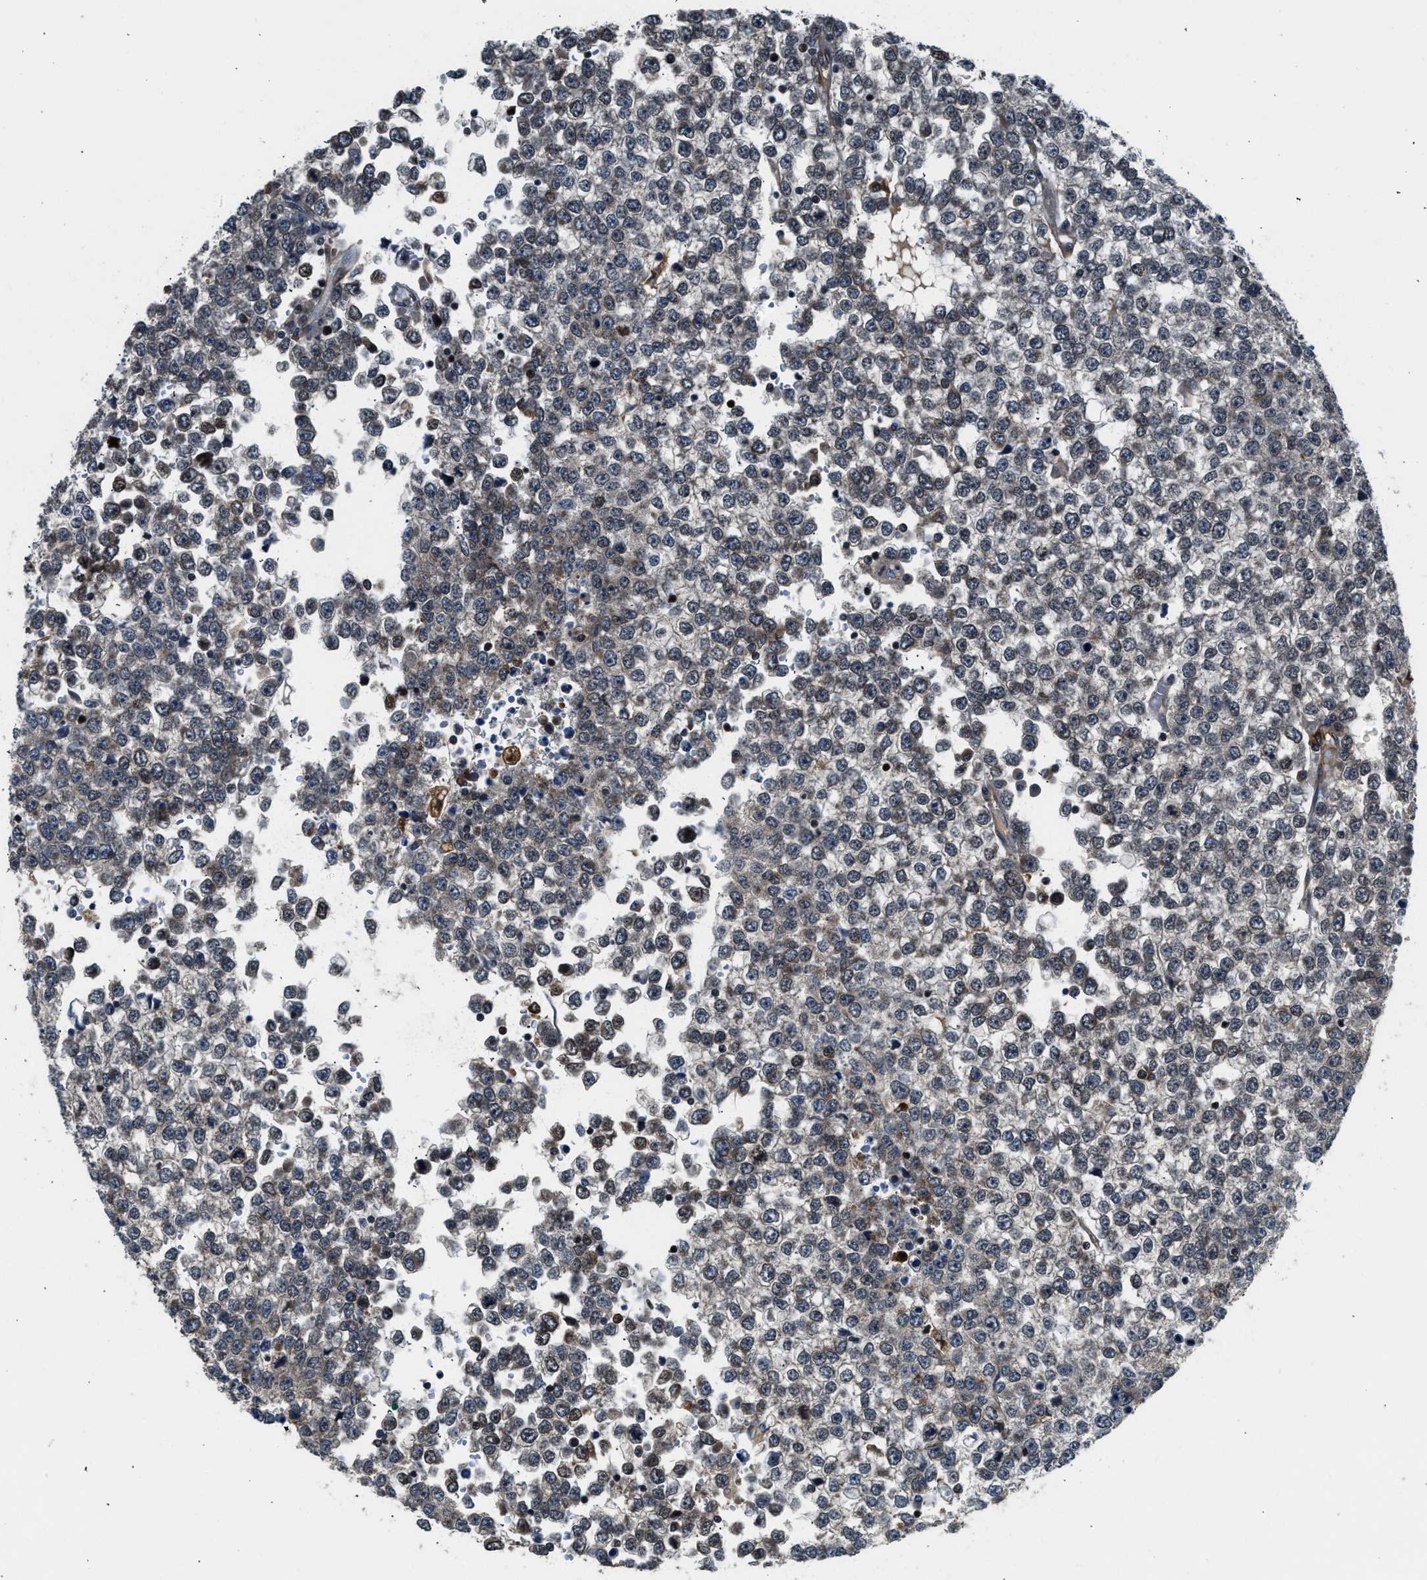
{"staining": {"intensity": "strong", "quantity": ">75%", "location": "cytoplasmic/membranous,nuclear"}, "tissue": "testis cancer", "cell_type": "Tumor cells", "image_type": "cancer", "snomed": [{"axis": "morphology", "description": "Seminoma, NOS"}, {"axis": "topography", "description": "Testis"}], "caption": "Tumor cells exhibit strong cytoplasmic/membranous and nuclear positivity in about >75% of cells in testis cancer (seminoma). The staining was performed using DAB (3,3'-diaminobenzidine) to visualize the protein expression in brown, while the nuclei were stained in blue with hematoxylin (Magnification: 20x).", "gene": "RETREG3", "patient": {"sex": "male", "age": 65}}